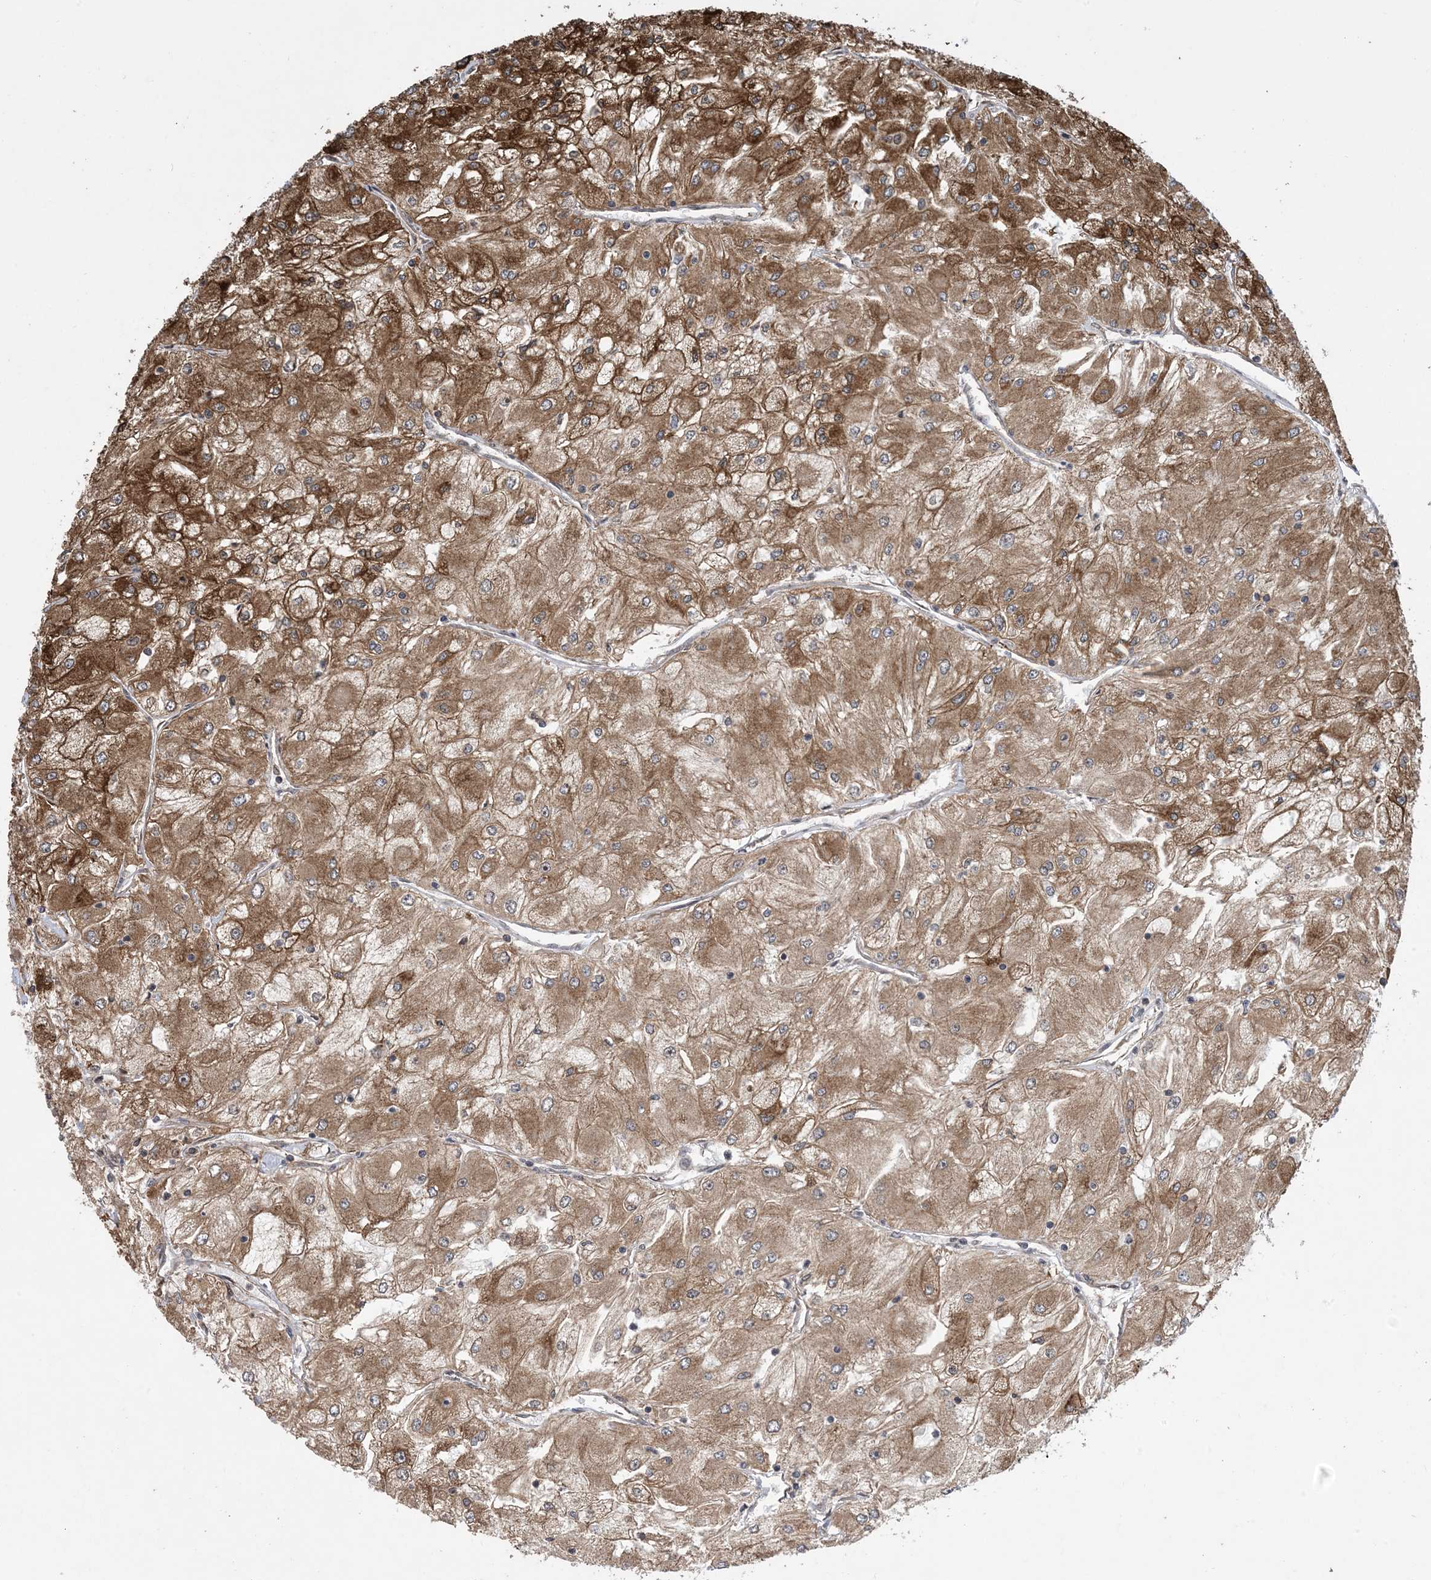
{"staining": {"intensity": "moderate", "quantity": ">75%", "location": "cytoplasmic/membranous"}, "tissue": "renal cancer", "cell_type": "Tumor cells", "image_type": "cancer", "snomed": [{"axis": "morphology", "description": "Adenocarcinoma, NOS"}, {"axis": "topography", "description": "Kidney"}], "caption": "Moderate cytoplasmic/membranous expression is seen in approximately >75% of tumor cells in renal cancer.", "gene": "ZNF511", "patient": {"sex": "male", "age": 80}}